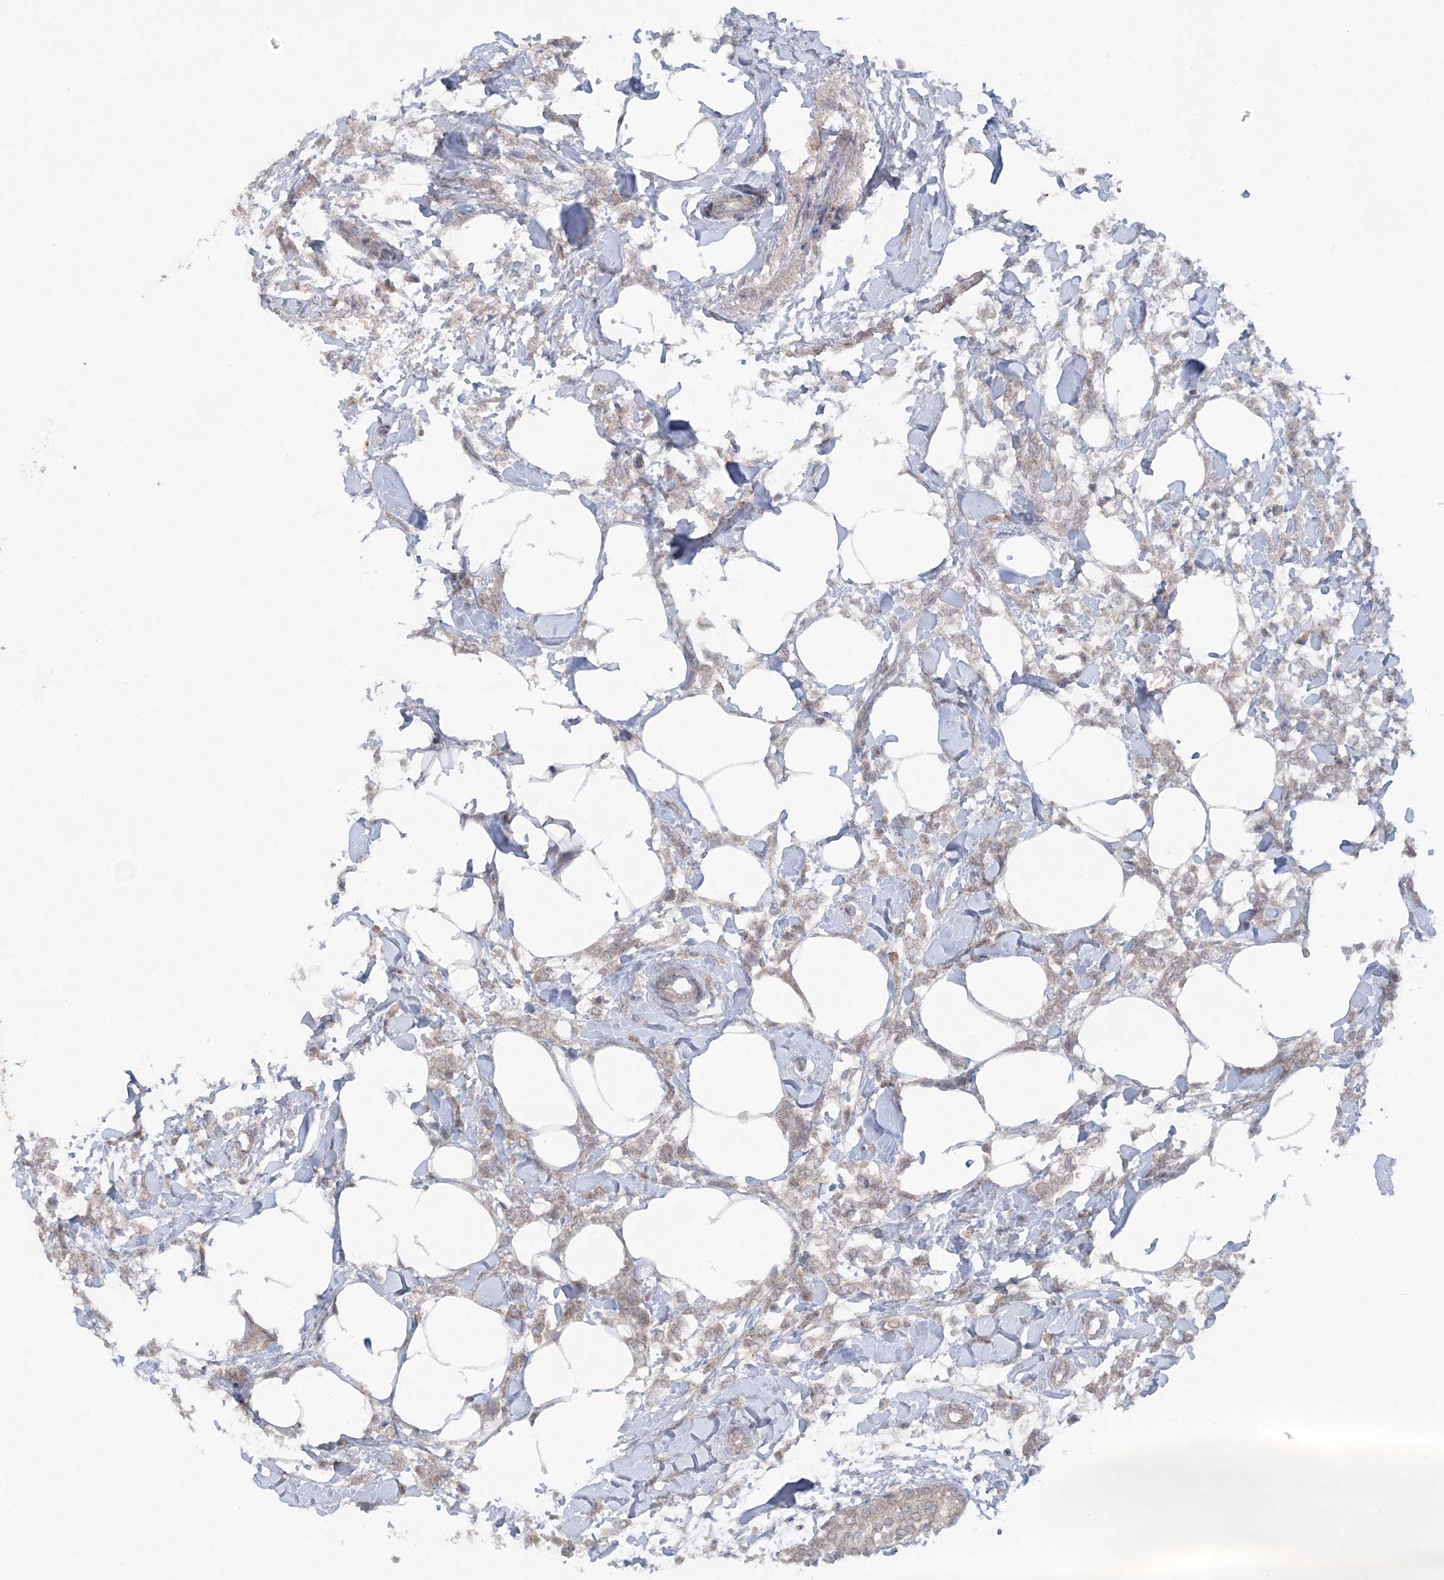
{"staining": {"intensity": "weak", "quantity": "<25%", "location": "cytoplasmic/membranous"}, "tissue": "breast cancer", "cell_type": "Tumor cells", "image_type": "cancer", "snomed": [{"axis": "morphology", "description": "Lobular carcinoma, in situ"}, {"axis": "morphology", "description": "Lobular carcinoma"}, {"axis": "topography", "description": "Breast"}], "caption": "Human breast cancer stained for a protein using immunohistochemistry displays no positivity in tumor cells.", "gene": "C1RL", "patient": {"sex": "female", "age": 41}}